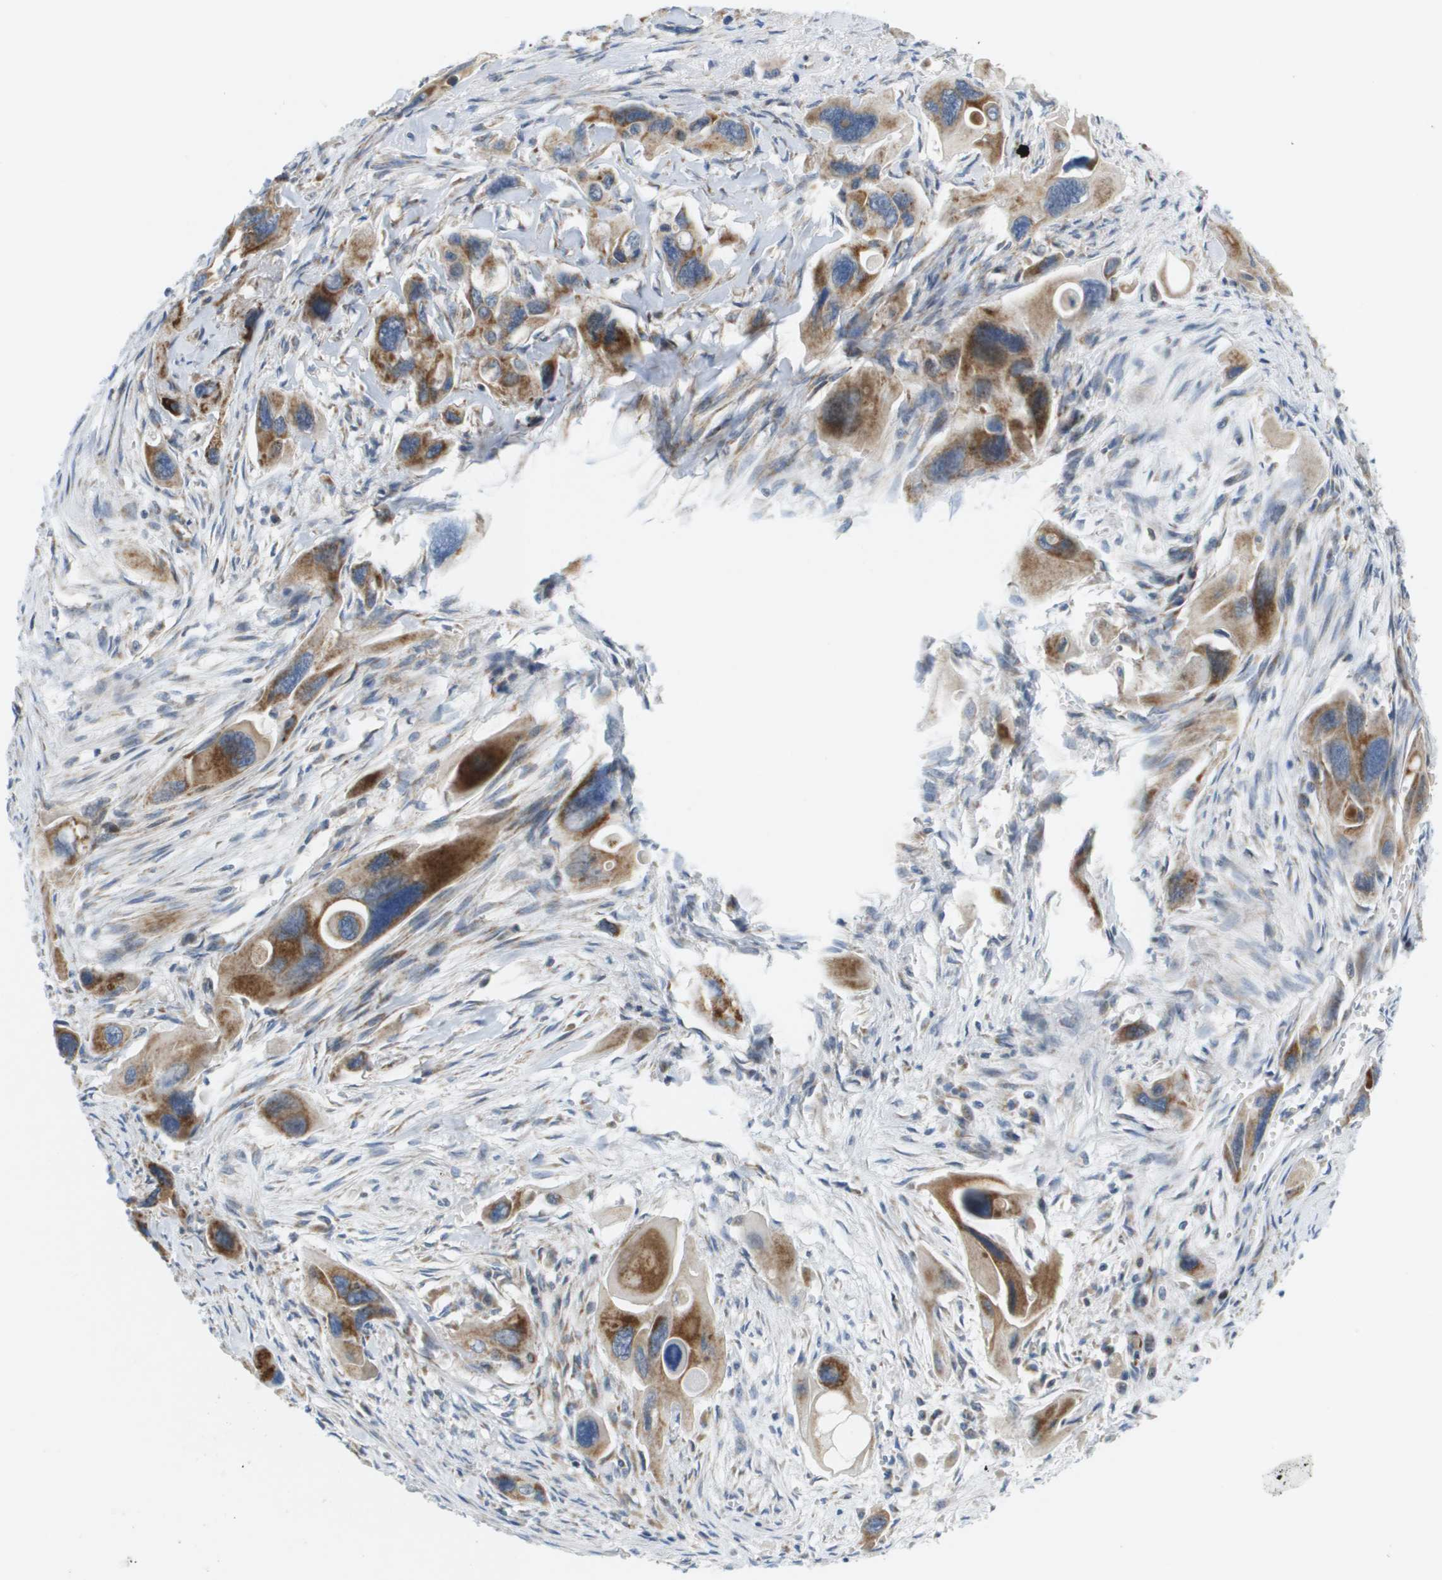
{"staining": {"intensity": "strong", "quantity": "25%-75%", "location": "cytoplasmic/membranous"}, "tissue": "pancreatic cancer", "cell_type": "Tumor cells", "image_type": "cancer", "snomed": [{"axis": "morphology", "description": "Adenocarcinoma, NOS"}, {"axis": "topography", "description": "Pancreas"}], "caption": "Pancreatic cancer (adenocarcinoma) stained for a protein (brown) demonstrates strong cytoplasmic/membranous positive positivity in about 25%-75% of tumor cells.", "gene": "KRT23", "patient": {"sex": "male", "age": 73}}